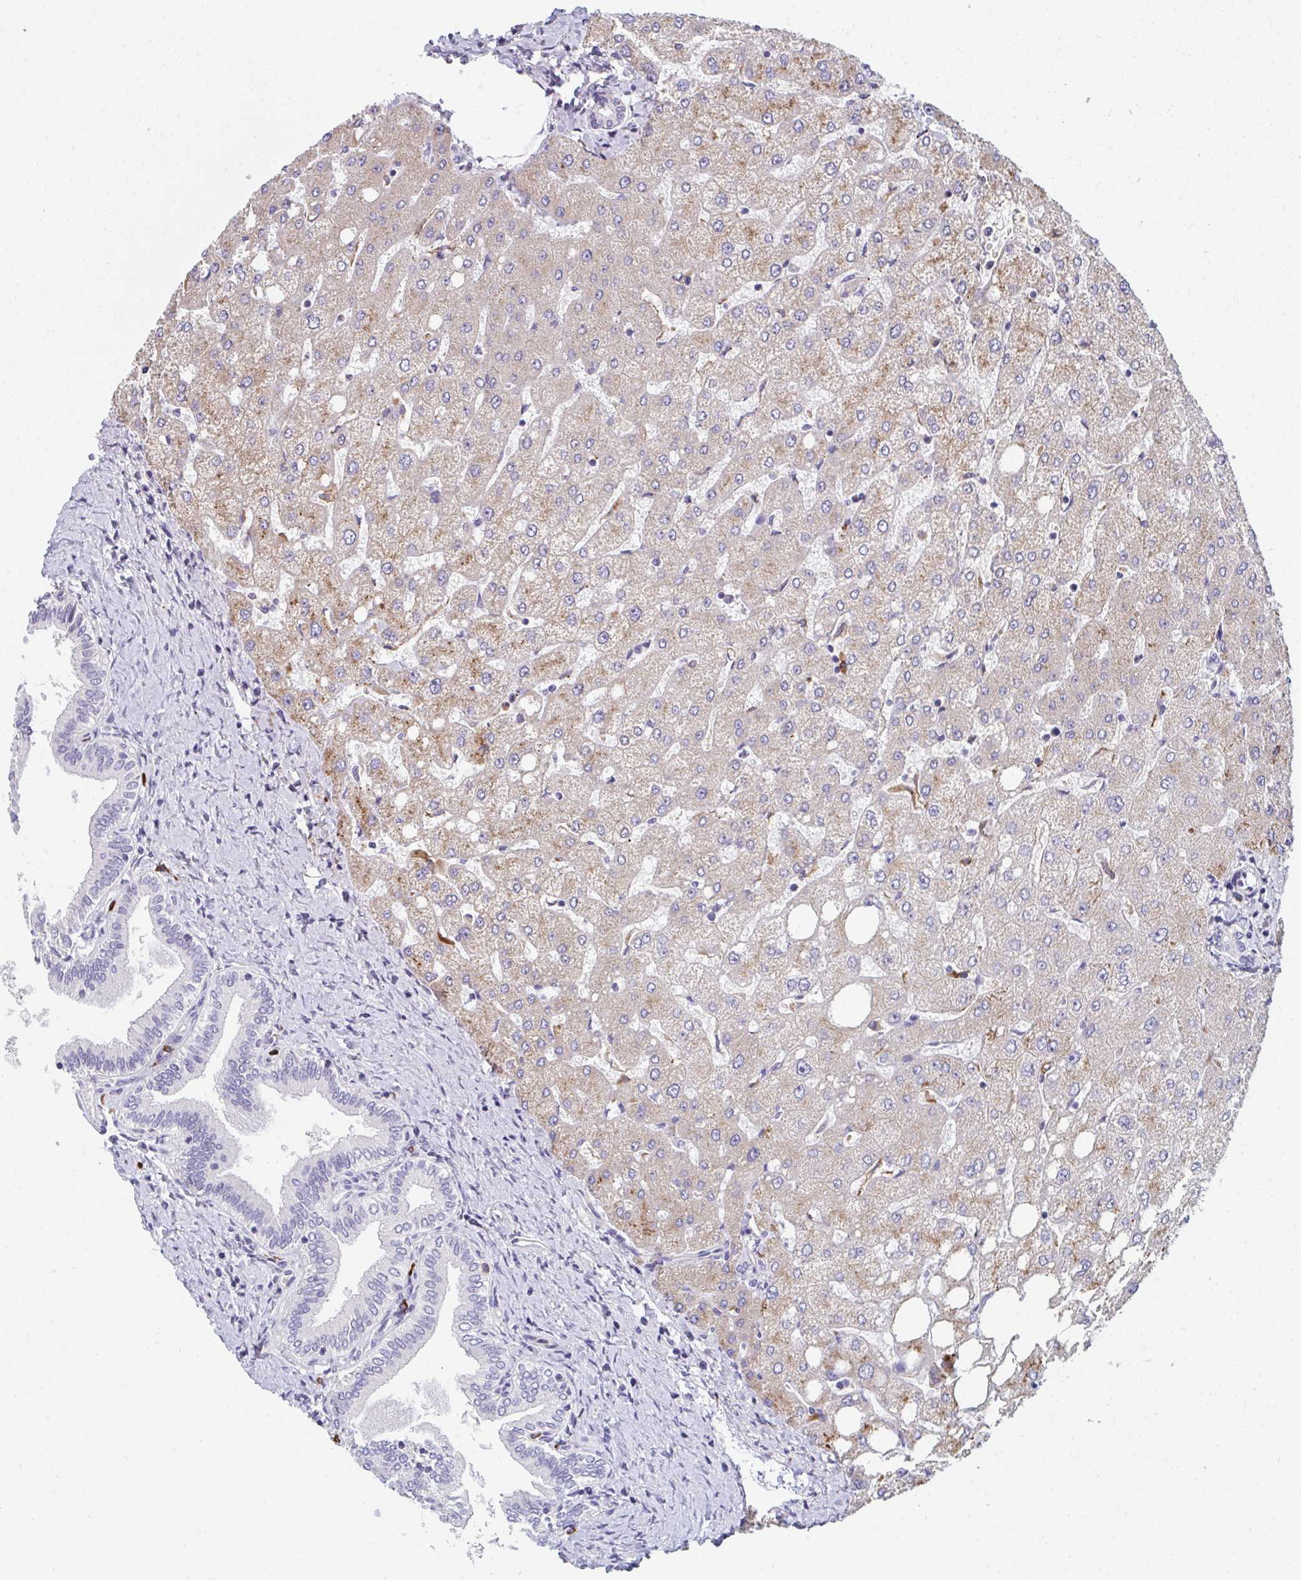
{"staining": {"intensity": "negative", "quantity": "none", "location": "none"}, "tissue": "liver", "cell_type": "Cholangiocytes", "image_type": "normal", "snomed": [{"axis": "morphology", "description": "Normal tissue, NOS"}, {"axis": "topography", "description": "Liver"}], "caption": "Immunohistochemical staining of unremarkable liver demonstrates no significant positivity in cholangiocytes.", "gene": "EIF1AD", "patient": {"sex": "female", "age": 54}}